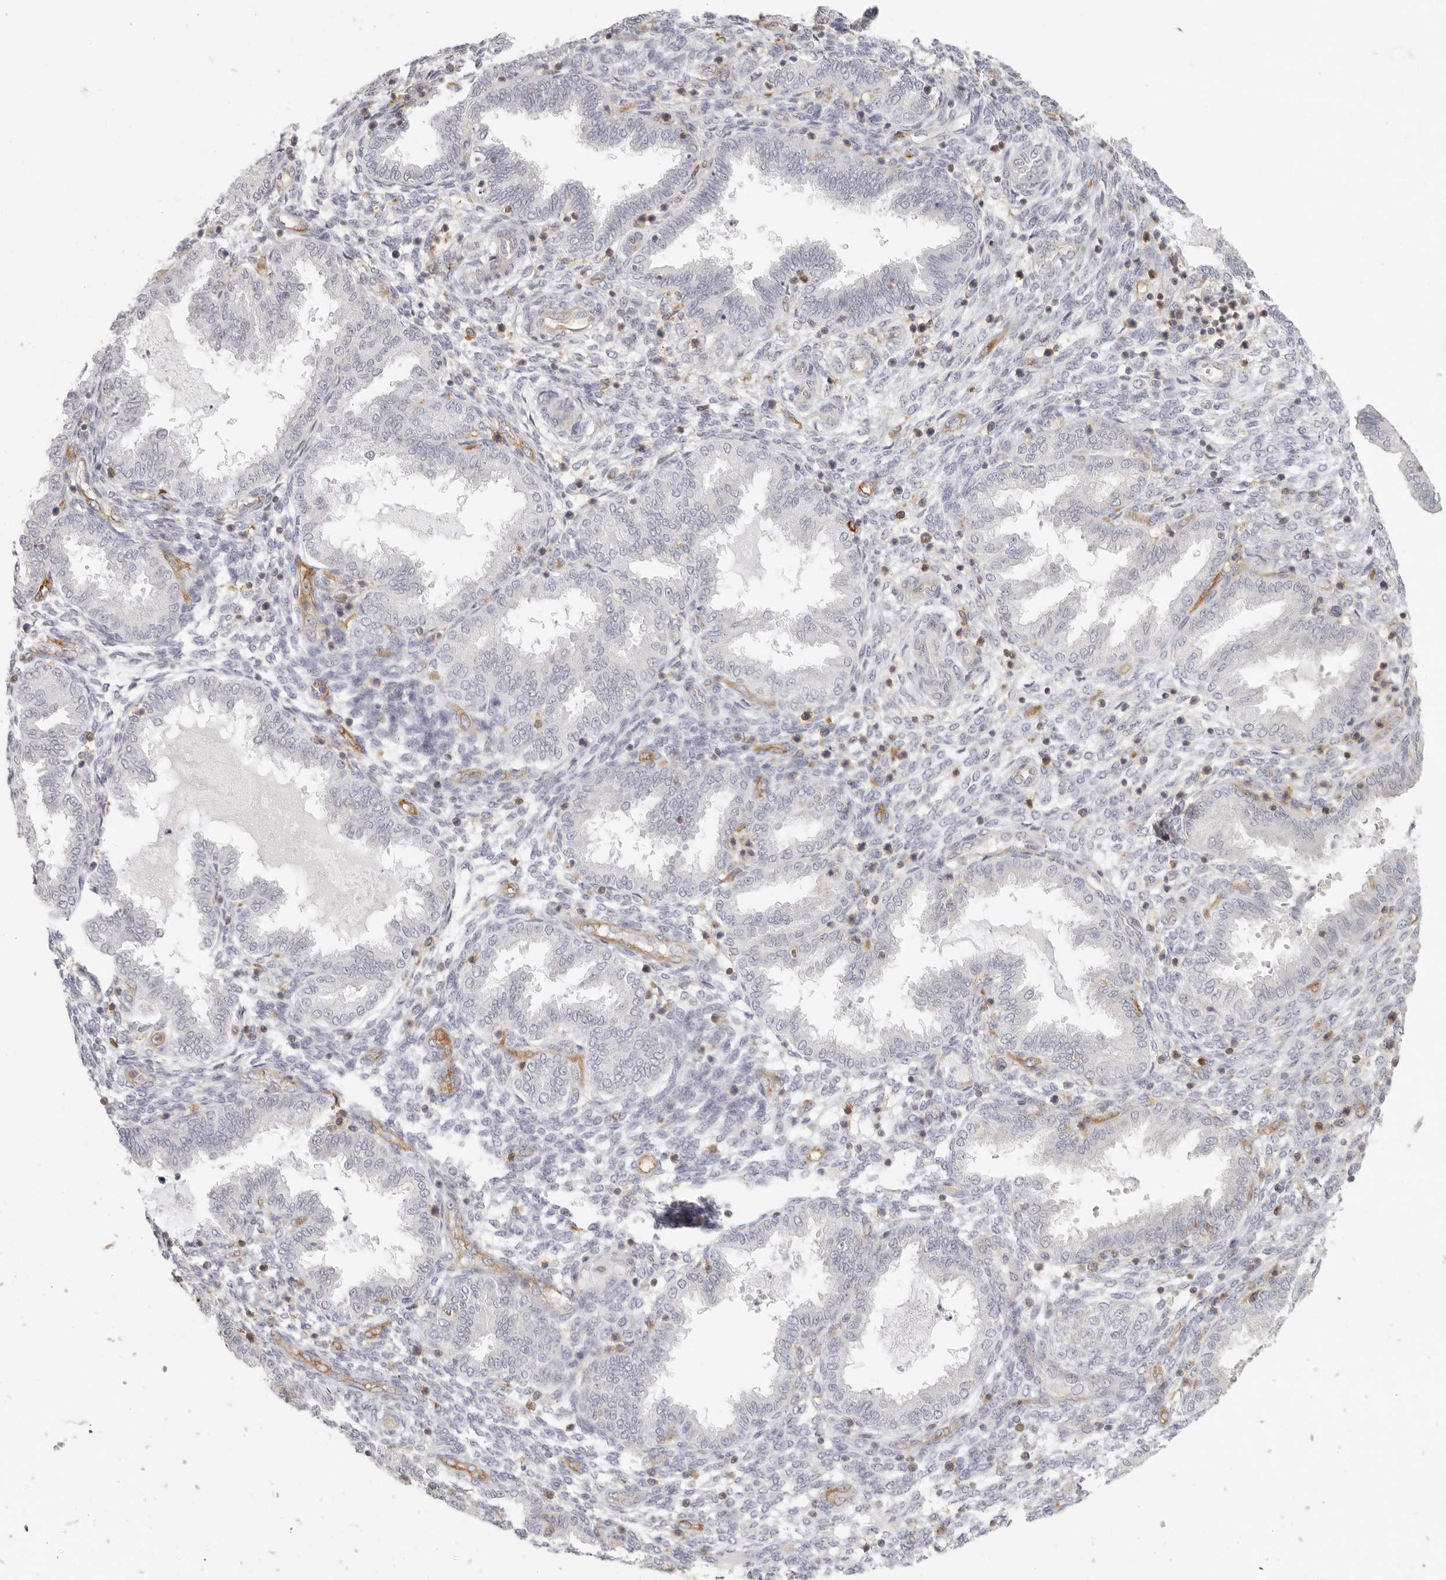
{"staining": {"intensity": "weak", "quantity": "25%-75%", "location": "cytoplasmic/membranous"}, "tissue": "endometrium", "cell_type": "Cells in endometrial stroma", "image_type": "normal", "snomed": [{"axis": "morphology", "description": "Normal tissue, NOS"}, {"axis": "topography", "description": "Endometrium"}], "caption": "Protein staining by immunohistochemistry (IHC) demonstrates weak cytoplasmic/membranous positivity in about 25%-75% of cells in endometrial stroma in benign endometrium. The protein is shown in brown color, while the nuclei are stained blue.", "gene": "NIBAN1", "patient": {"sex": "female", "age": 33}}